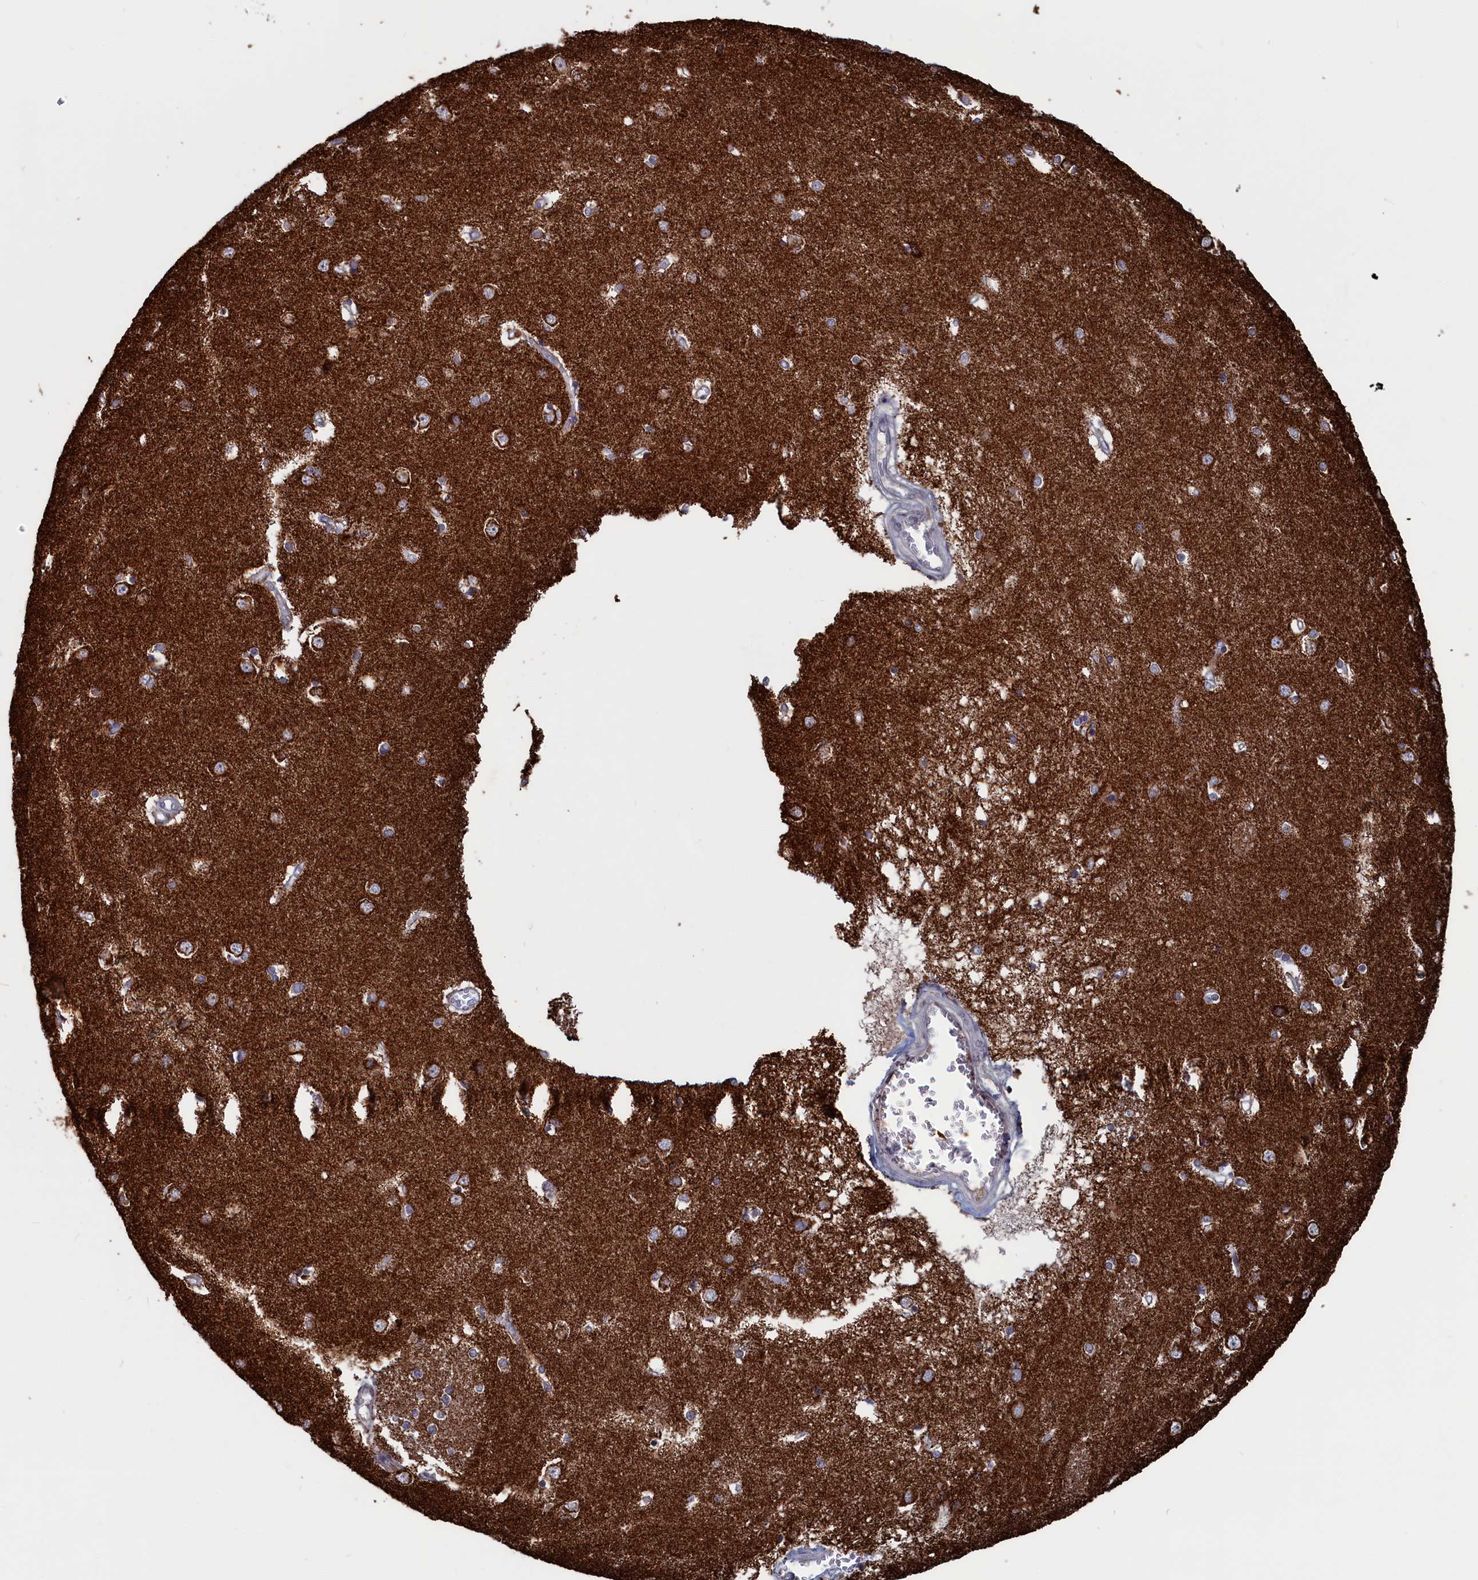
{"staining": {"intensity": "moderate", "quantity": "<25%", "location": "cytoplasmic/membranous"}, "tissue": "caudate", "cell_type": "Glial cells", "image_type": "normal", "snomed": [{"axis": "morphology", "description": "Normal tissue, NOS"}, {"axis": "topography", "description": "Lateral ventricle wall"}], "caption": "This is a photomicrograph of immunohistochemistry (IHC) staining of normal caudate, which shows moderate positivity in the cytoplasmic/membranous of glial cells.", "gene": "CEND1", "patient": {"sex": "male", "age": 37}}